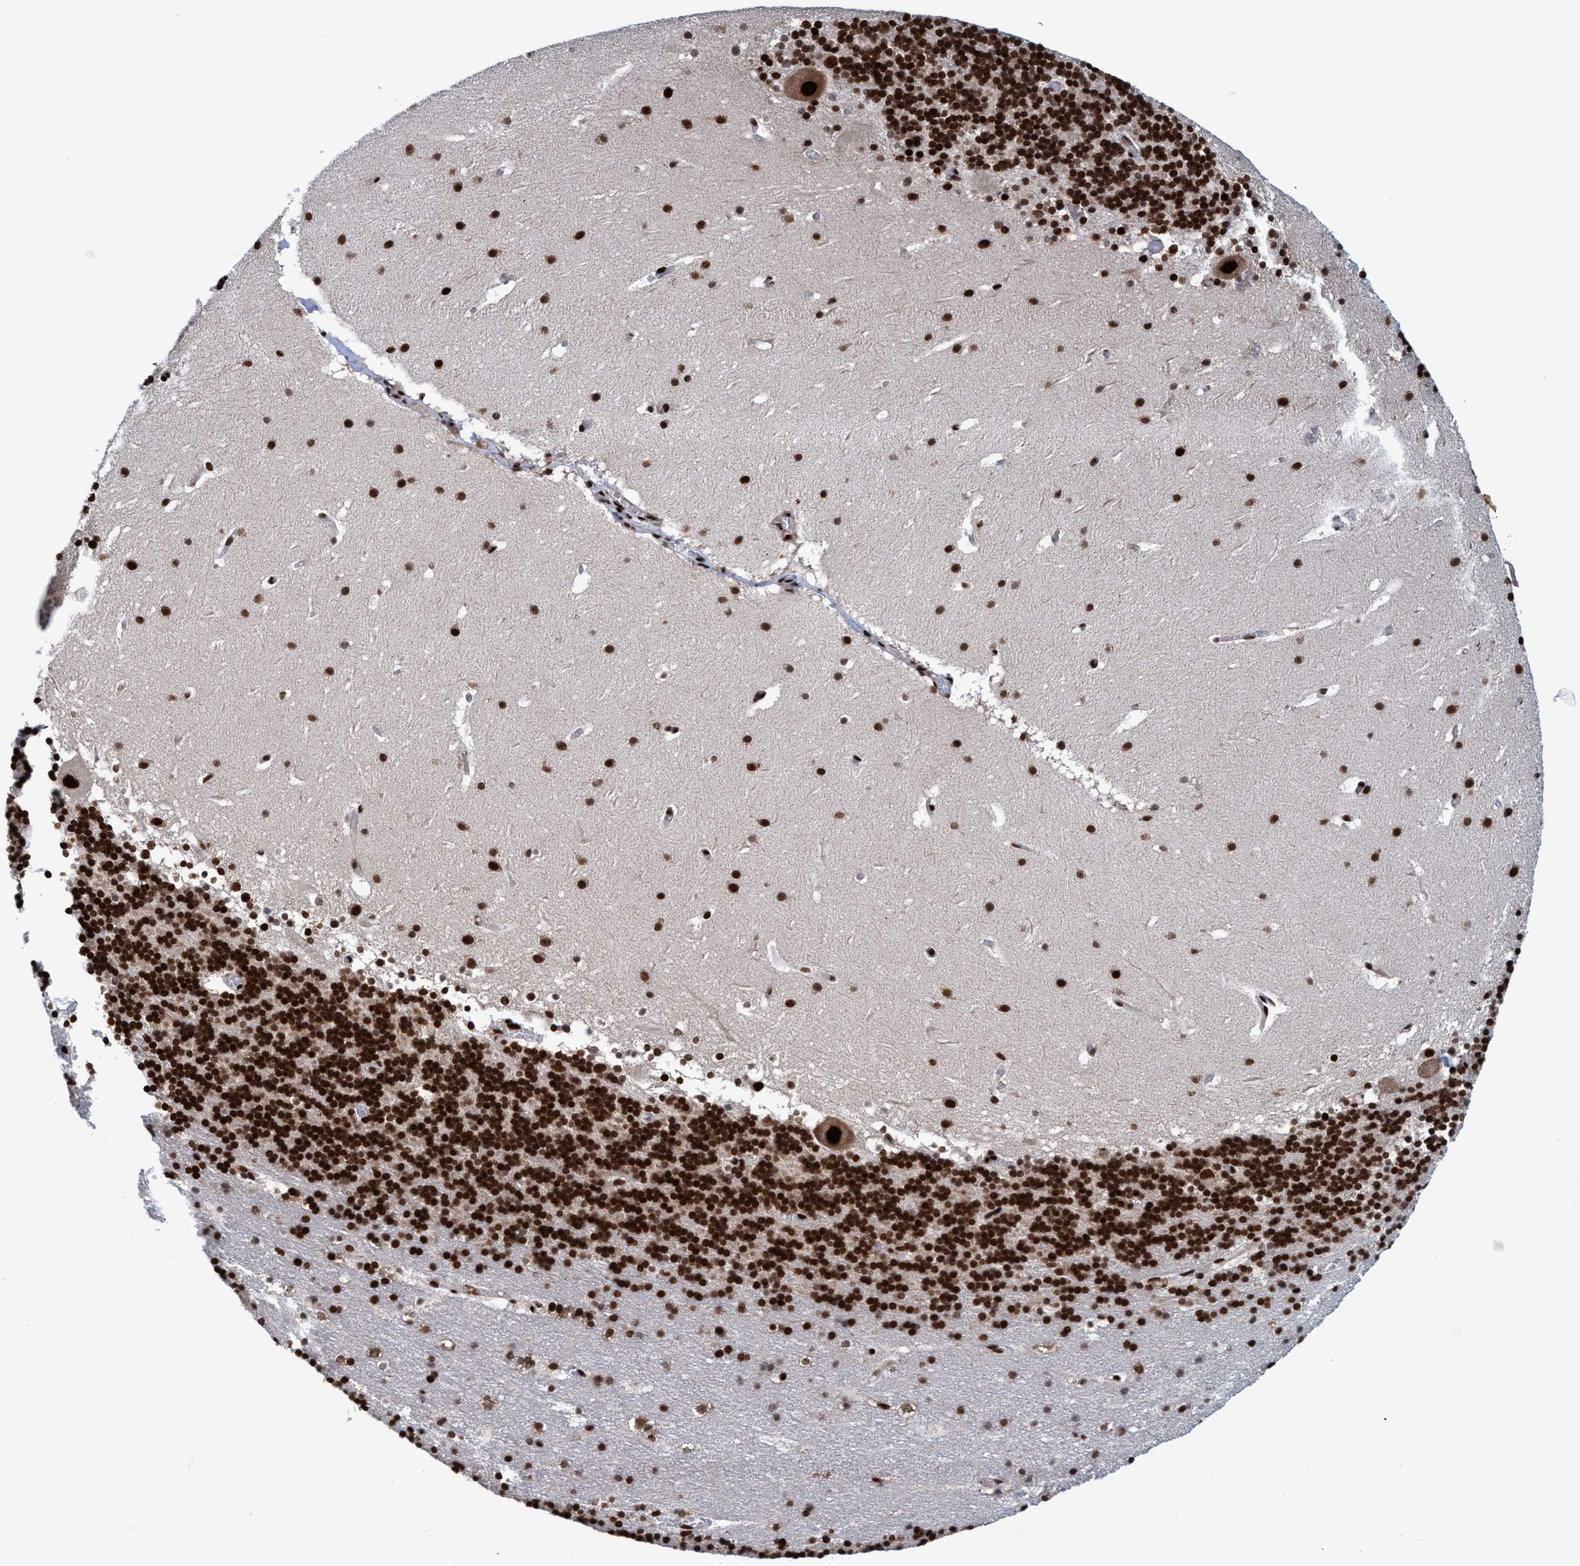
{"staining": {"intensity": "strong", "quantity": ">75%", "location": "nuclear"}, "tissue": "cerebellum", "cell_type": "Cells in granular layer", "image_type": "normal", "snomed": [{"axis": "morphology", "description": "Normal tissue, NOS"}, {"axis": "topography", "description": "Cerebellum"}], "caption": "Cerebellum stained with DAB (3,3'-diaminobenzidine) immunohistochemistry demonstrates high levels of strong nuclear expression in approximately >75% of cells in granular layer. The staining was performed using DAB (3,3'-diaminobenzidine), with brown indicating positive protein expression. Nuclei are stained blue with hematoxylin.", "gene": "TOPBP1", "patient": {"sex": "male", "age": 45}}